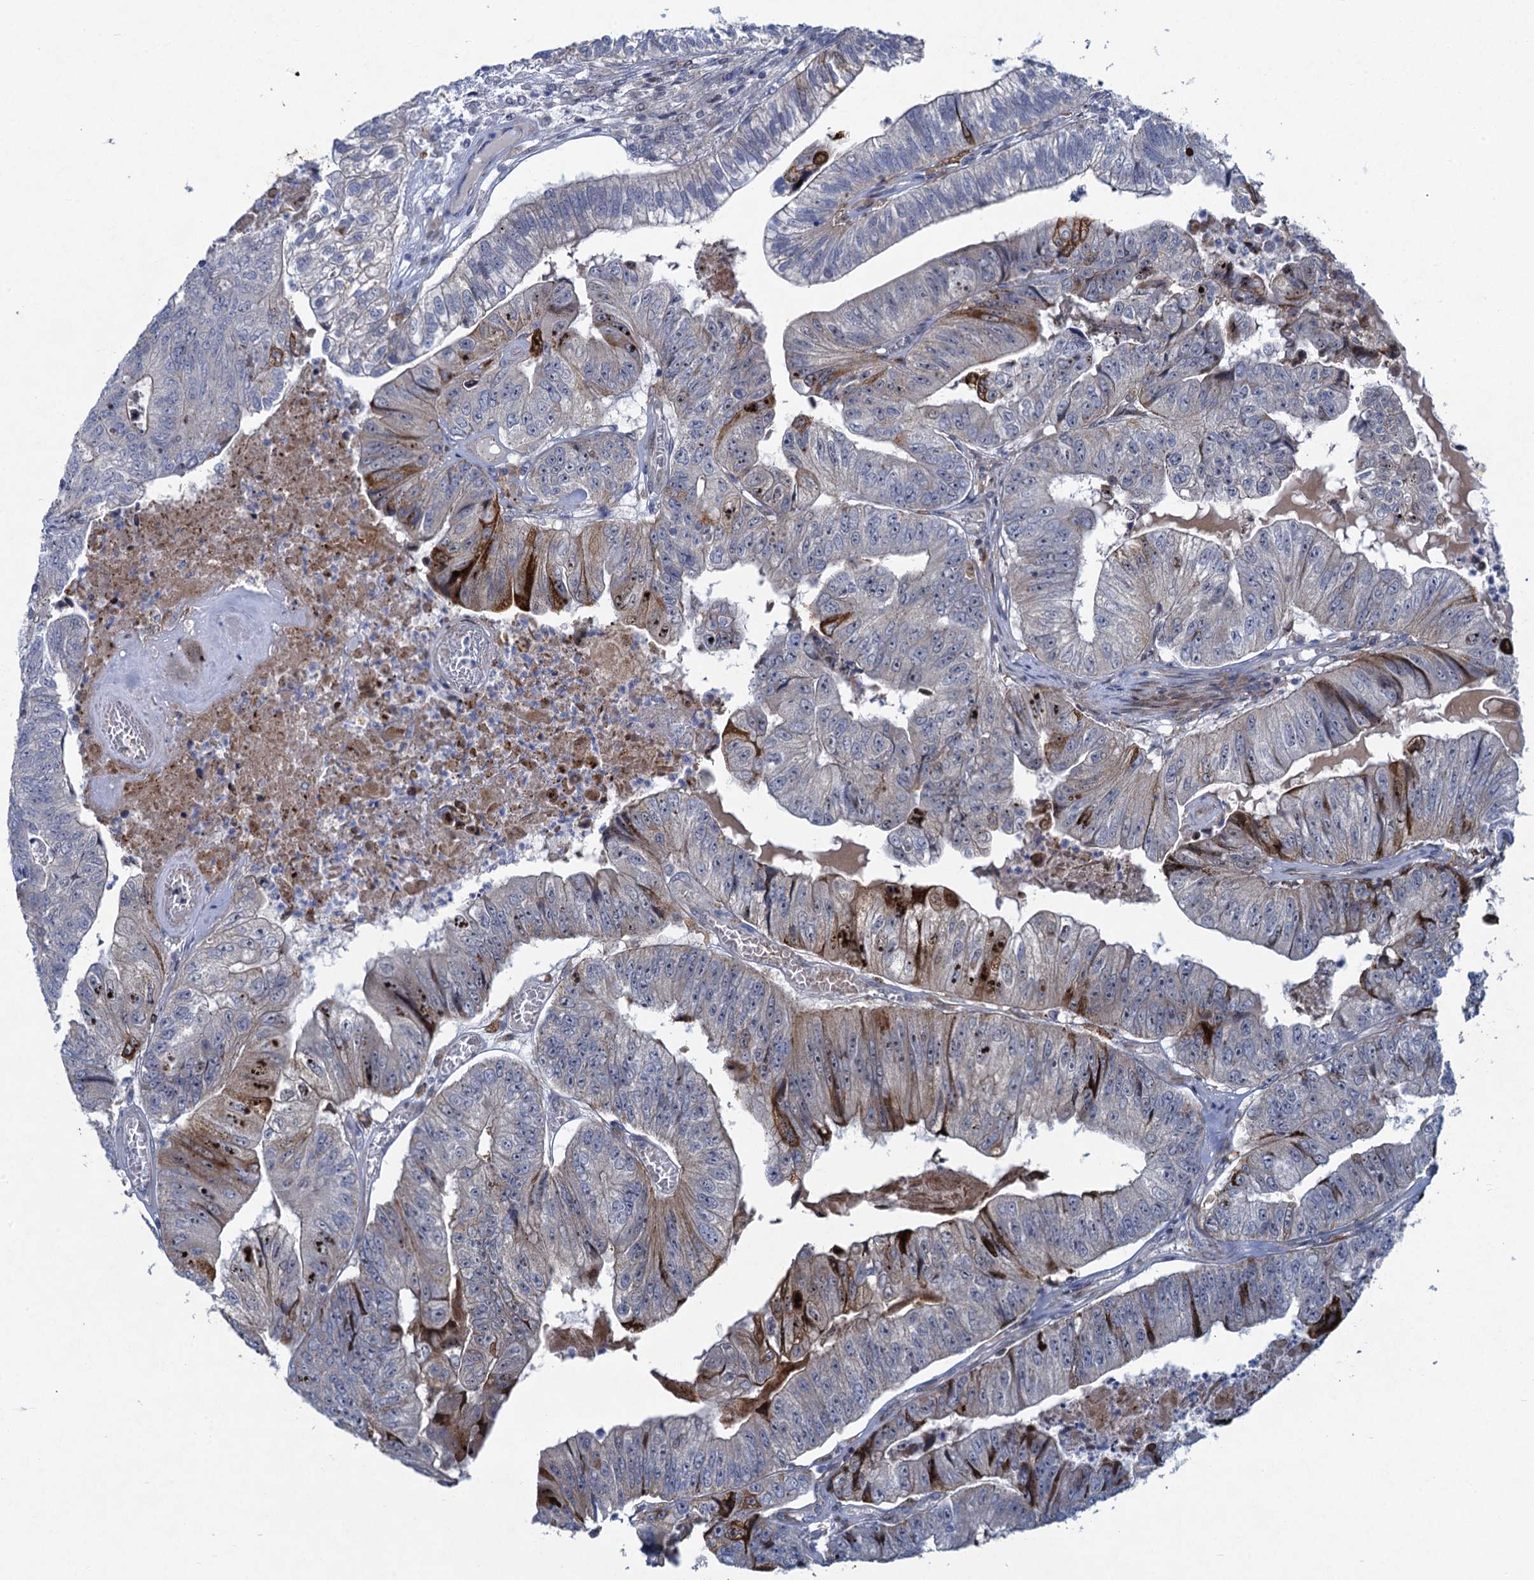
{"staining": {"intensity": "strong", "quantity": "<25%", "location": "cytoplasmic/membranous"}, "tissue": "colorectal cancer", "cell_type": "Tumor cells", "image_type": "cancer", "snomed": [{"axis": "morphology", "description": "Adenocarcinoma, NOS"}, {"axis": "topography", "description": "Colon"}], "caption": "The immunohistochemical stain highlights strong cytoplasmic/membranous staining in tumor cells of adenocarcinoma (colorectal) tissue. (DAB = brown stain, brightfield microscopy at high magnification).", "gene": "QPCTL", "patient": {"sex": "female", "age": 67}}